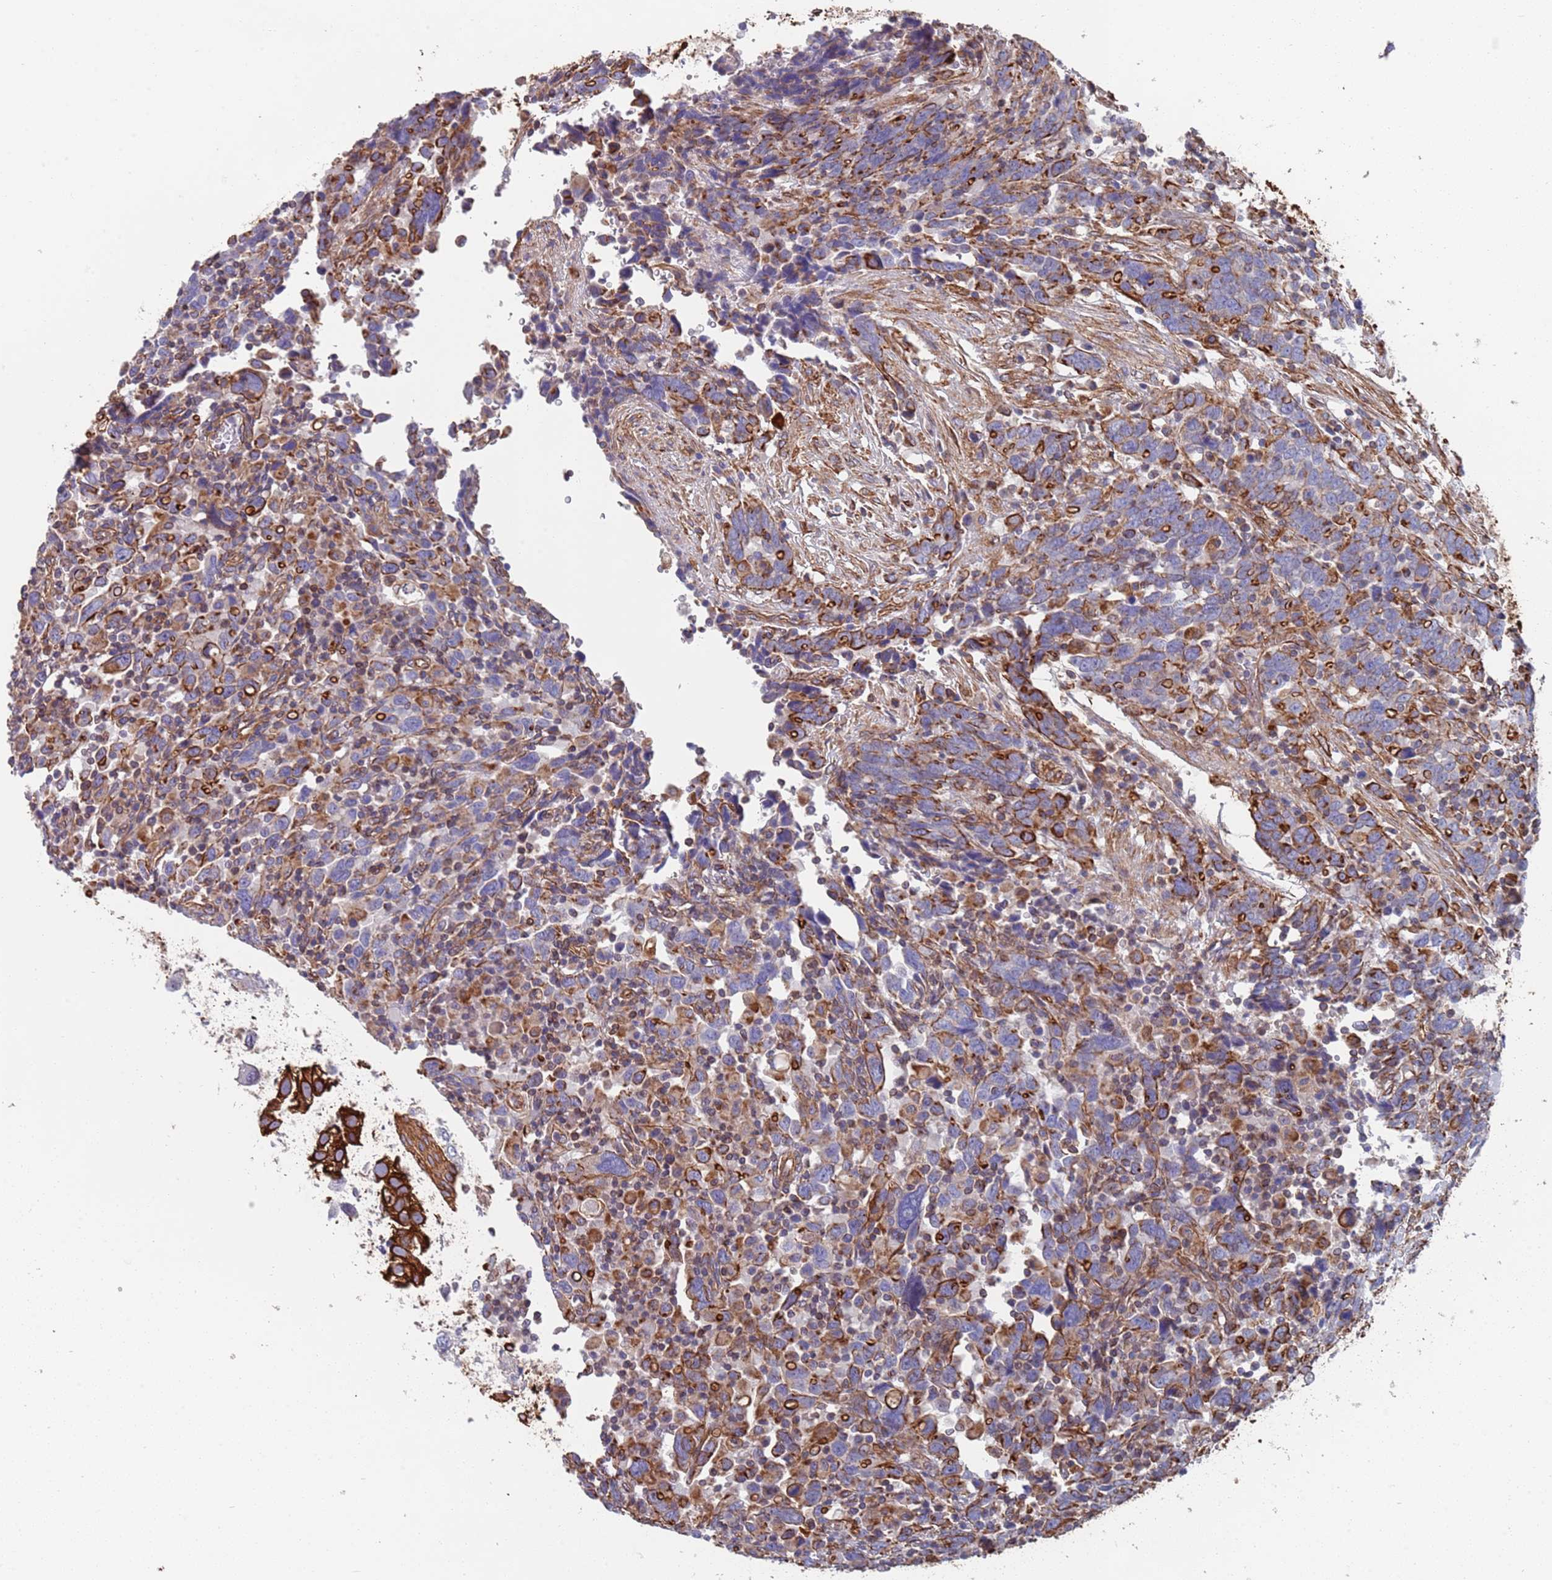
{"staining": {"intensity": "weak", "quantity": ">75%", "location": "cytoplasmic/membranous"}, "tissue": "urothelial cancer", "cell_type": "Tumor cells", "image_type": "cancer", "snomed": [{"axis": "morphology", "description": "Urothelial carcinoma, High grade"}, {"axis": "topography", "description": "Urinary bladder"}], "caption": "DAB immunohistochemical staining of urothelial carcinoma (high-grade) demonstrates weak cytoplasmic/membranous protein positivity in approximately >75% of tumor cells.", "gene": "JAKMIP2", "patient": {"sex": "male", "age": 61}}